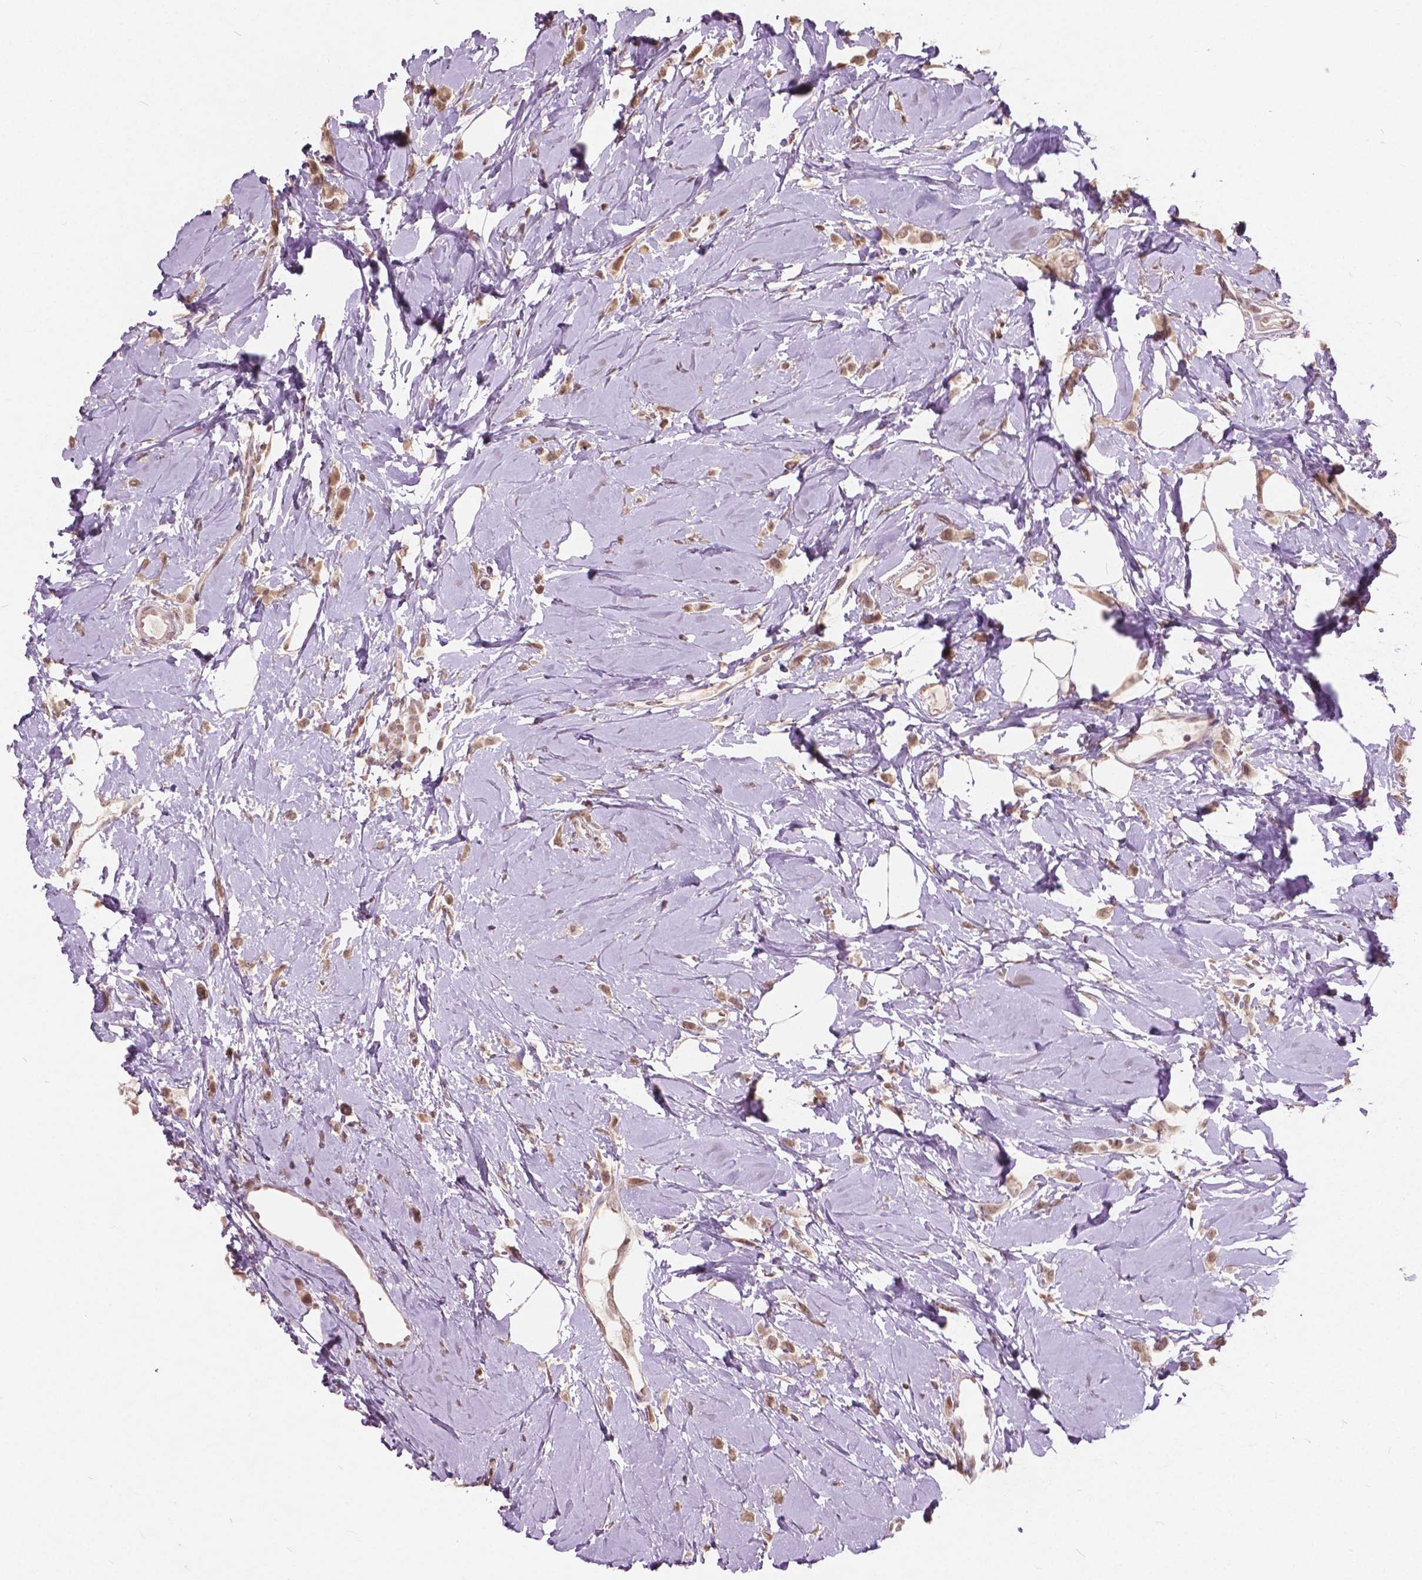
{"staining": {"intensity": "moderate", "quantity": ">75%", "location": "nuclear"}, "tissue": "breast cancer", "cell_type": "Tumor cells", "image_type": "cancer", "snomed": [{"axis": "morphology", "description": "Lobular carcinoma"}, {"axis": "topography", "description": "Breast"}], "caption": "Immunohistochemistry (IHC) photomicrograph of neoplastic tissue: human breast cancer stained using IHC demonstrates medium levels of moderate protein expression localized specifically in the nuclear of tumor cells, appearing as a nuclear brown color.", "gene": "HOXA10", "patient": {"sex": "female", "age": 66}}